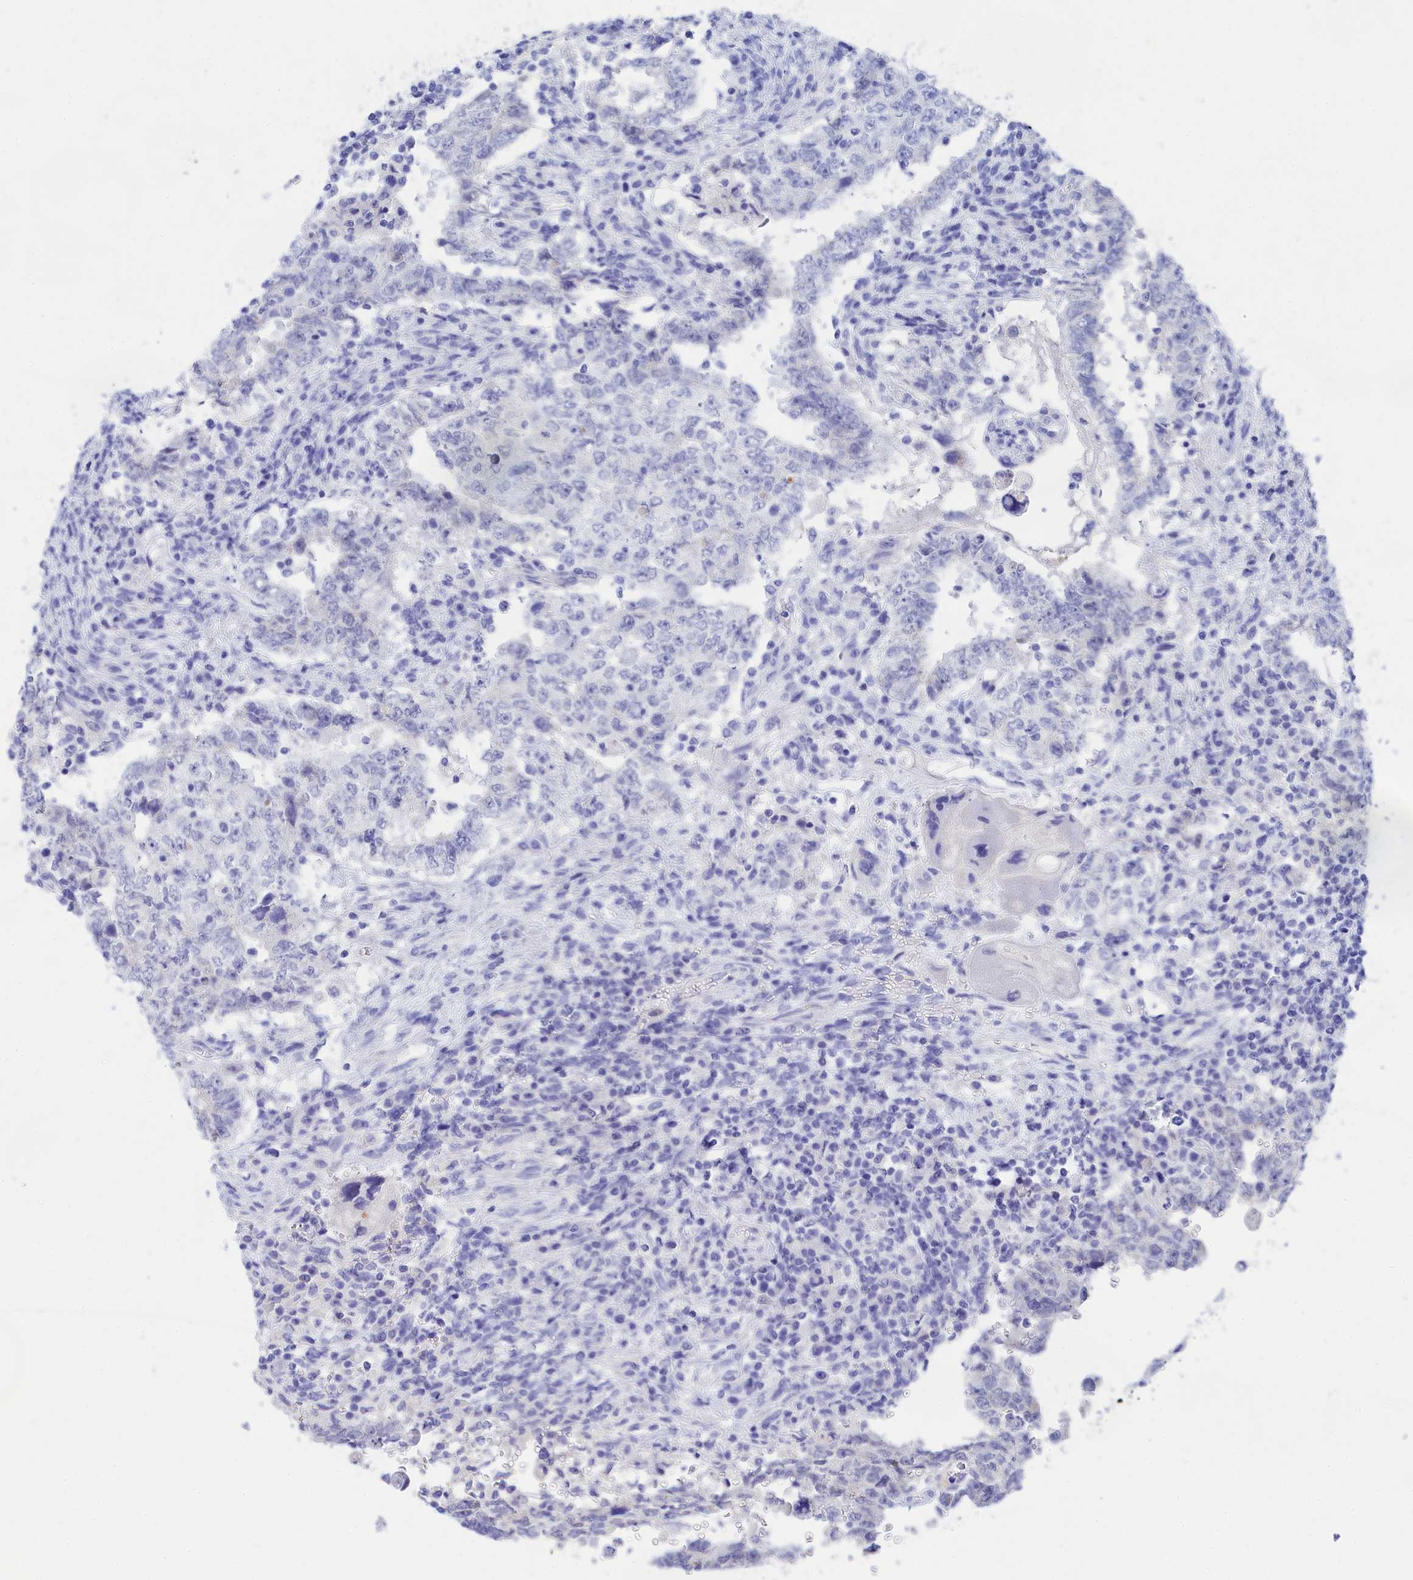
{"staining": {"intensity": "negative", "quantity": "none", "location": "none"}, "tissue": "testis cancer", "cell_type": "Tumor cells", "image_type": "cancer", "snomed": [{"axis": "morphology", "description": "Carcinoma, Embryonal, NOS"}, {"axis": "topography", "description": "Testis"}], "caption": "Immunohistochemistry histopathology image of embryonal carcinoma (testis) stained for a protein (brown), which shows no expression in tumor cells. Nuclei are stained in blue.", "gene": "TRIM10", "patient": {"sex": "male", "age": 26}}